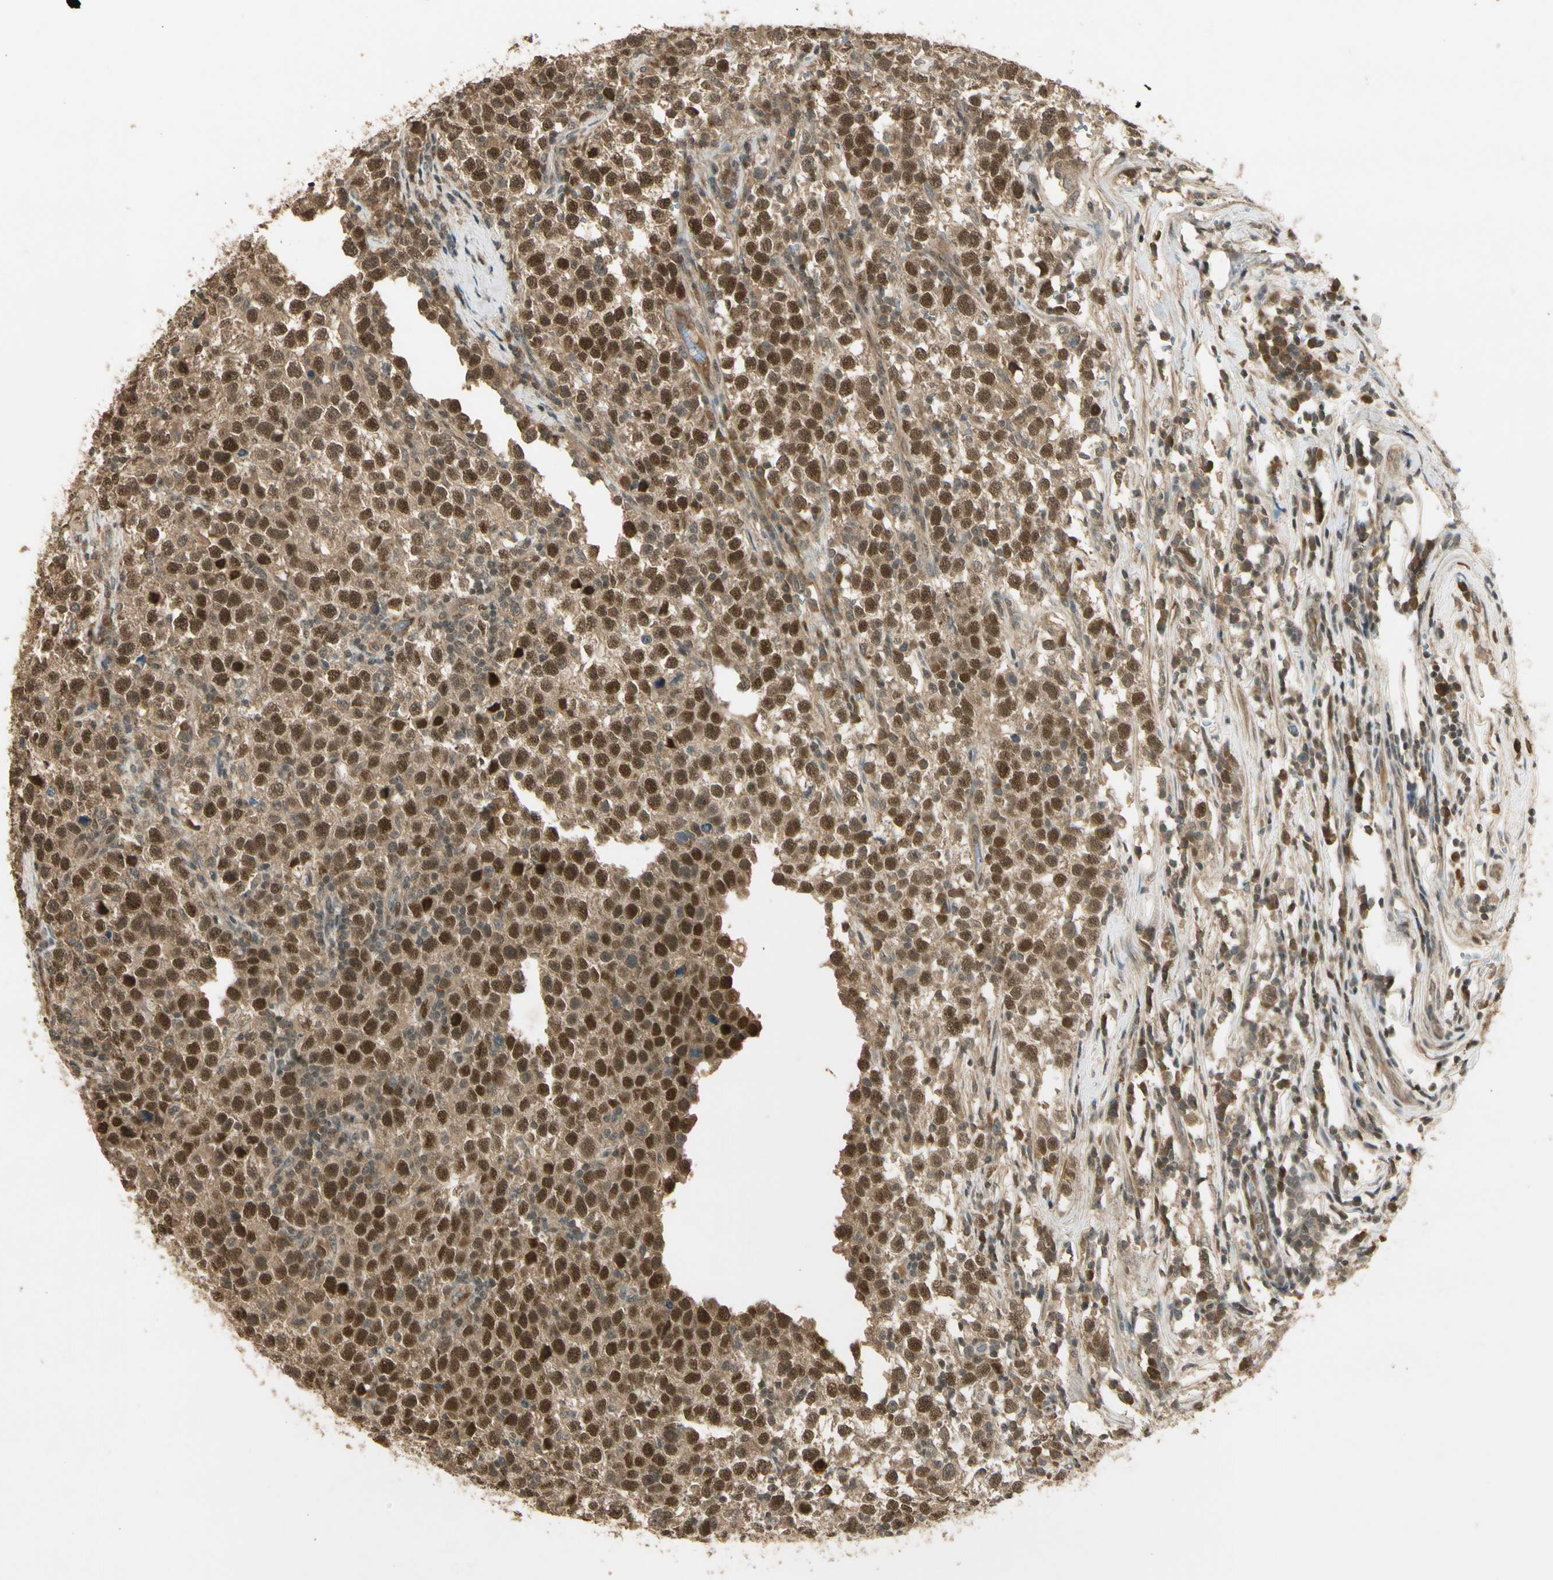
{"staining": {"intensity": "strong", "quantity": ">75%", "location": "cytoplasmic/membranous,nuclear"}, "tissue": "testis cancer", "cell_type": "Tumor cells", "image_type": "cancer", "snomed": [{"axis": "morphology", "description": "Seminoma, NOS"}, {"axis": "topography", "description": "Testis"}], "caption": "Human testis seminoma stained for a protein (brown) displays strong cytoplasmic/membranous and nuclear positive expression in about >75% of tumor cells.", "gene": "GMEB2", "patient": {"sex": "male", "age": 43}}